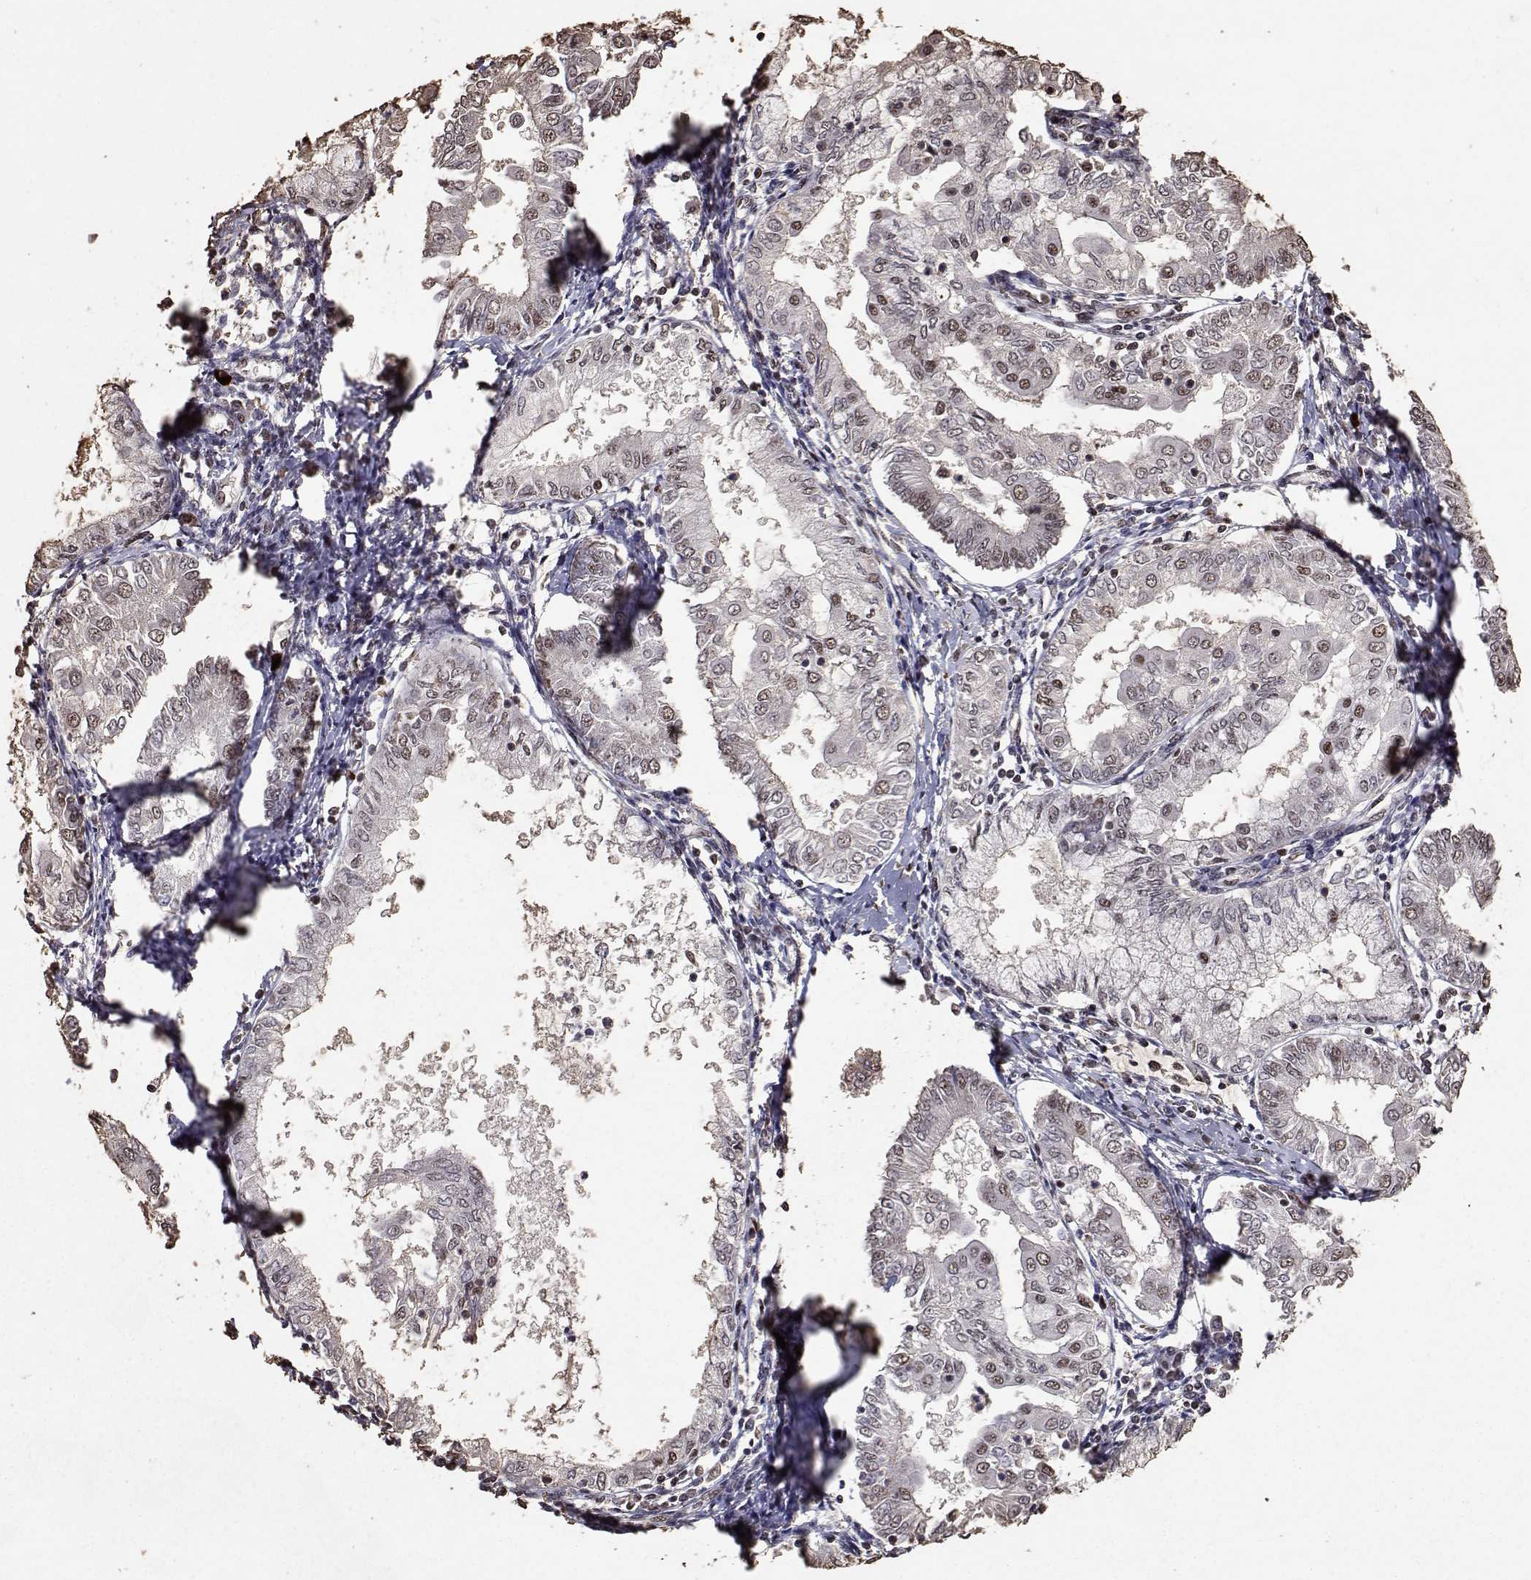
{"staining": {"intensity": "weak", "quantity": "25%-75%", "location": "nuclear"}, "tissue": "endometrial cancer", "cell_type": "Tumor cells", "image_type": "cancer", "snomed": [{"axis": "morphology", "description": "Adenocarcinoma, NOS"}, {"axis": "topography", "description": "Endometrium"}], "caption": "Protein expression analysis of human endometrial cancer (adenocarcinoma) reveals weak nuclear positivity in about 25%-75% of tumor cells.", "gene": "TOE1", "patient": {"sex": "female", "age": 68}}